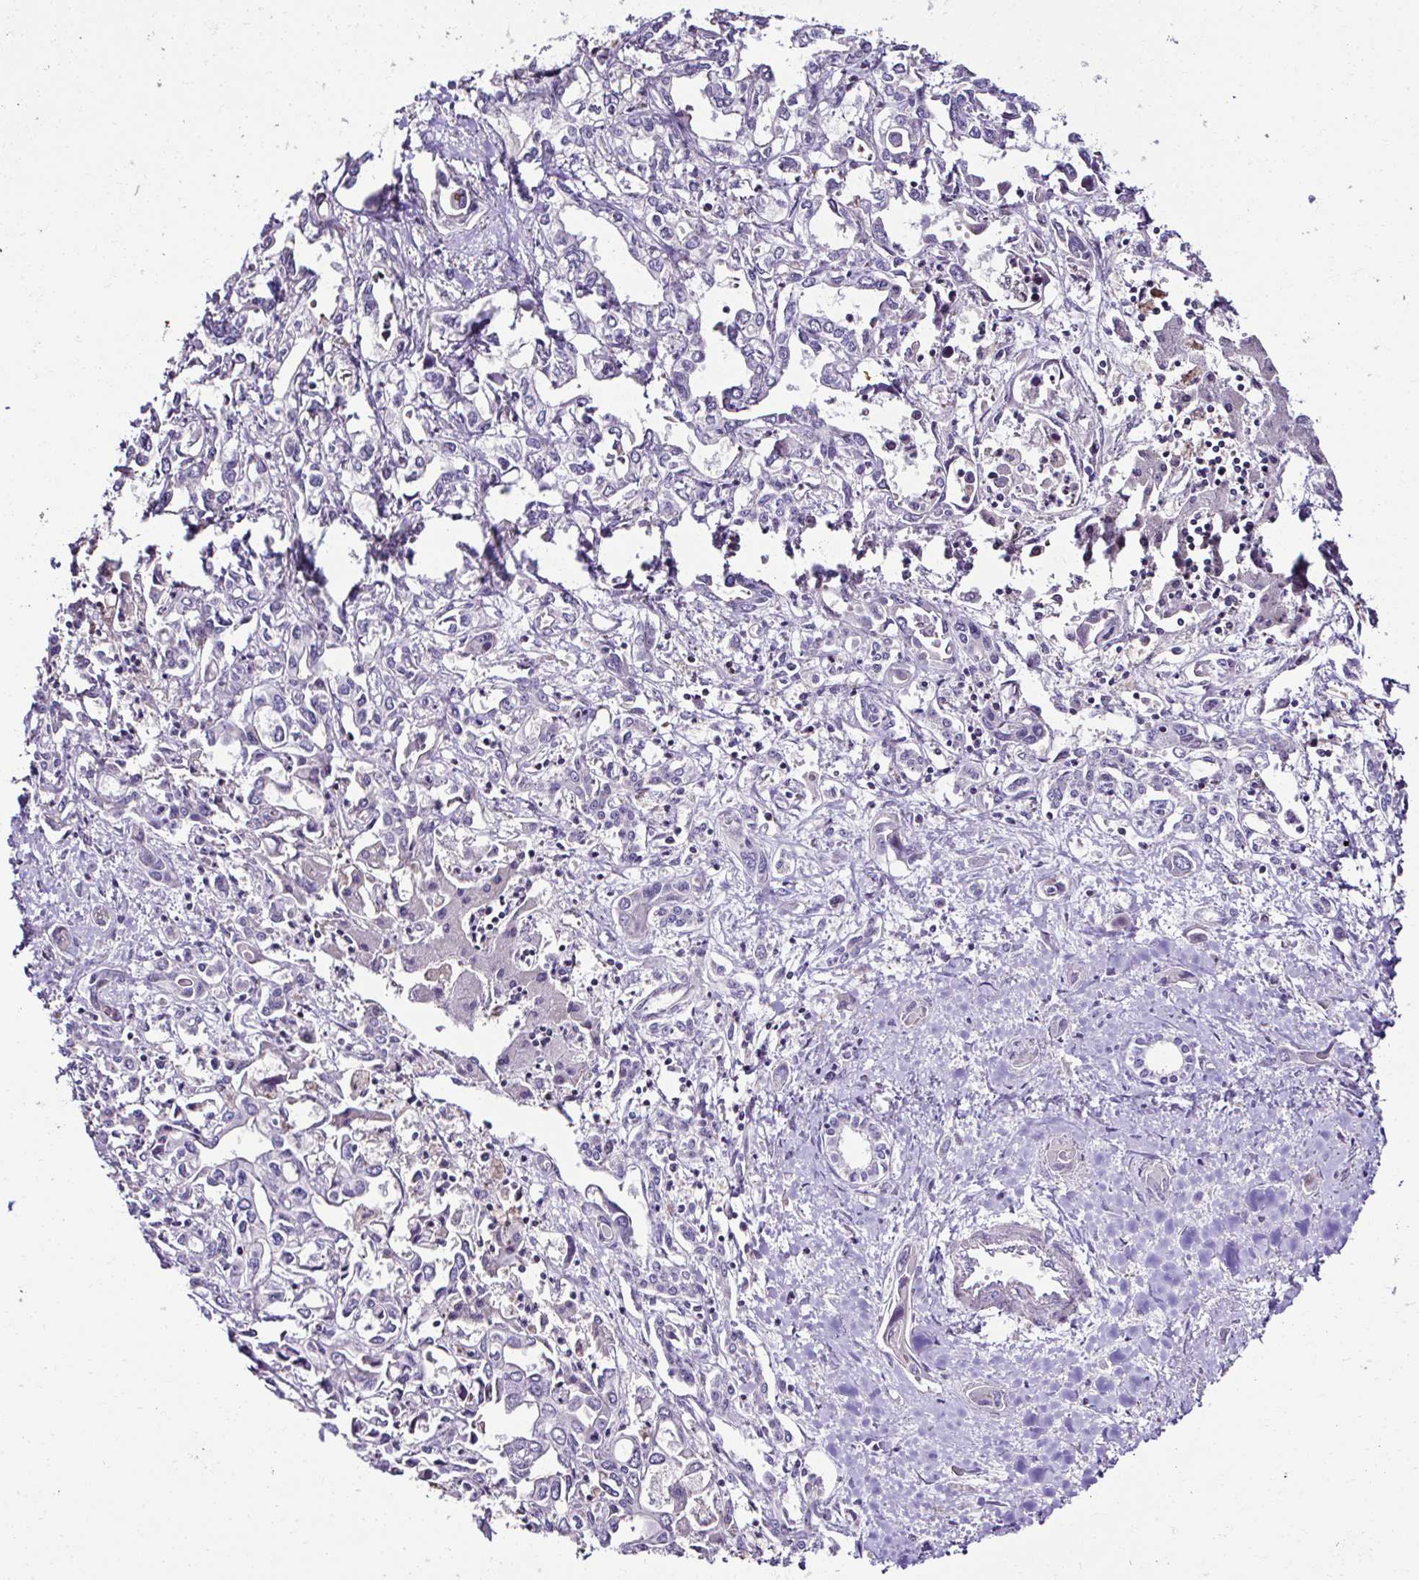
{"staining": {"intensity": "negative", "quantity": "none", "location": "none"}, "tissue": "liver cancer", "cell_type": "Tumor cells", "image_type": "cancer", "snomed": [{"axis": "morphology", "description": "Cholangiocarcinoma"}, {"axis": "topography", "description": "Liver"}], "caption": "There is no significant positivity in tumor cells of liver cancer.", "gene": "CCDC85C", "patient": {"sex": "female", "age": 64}}